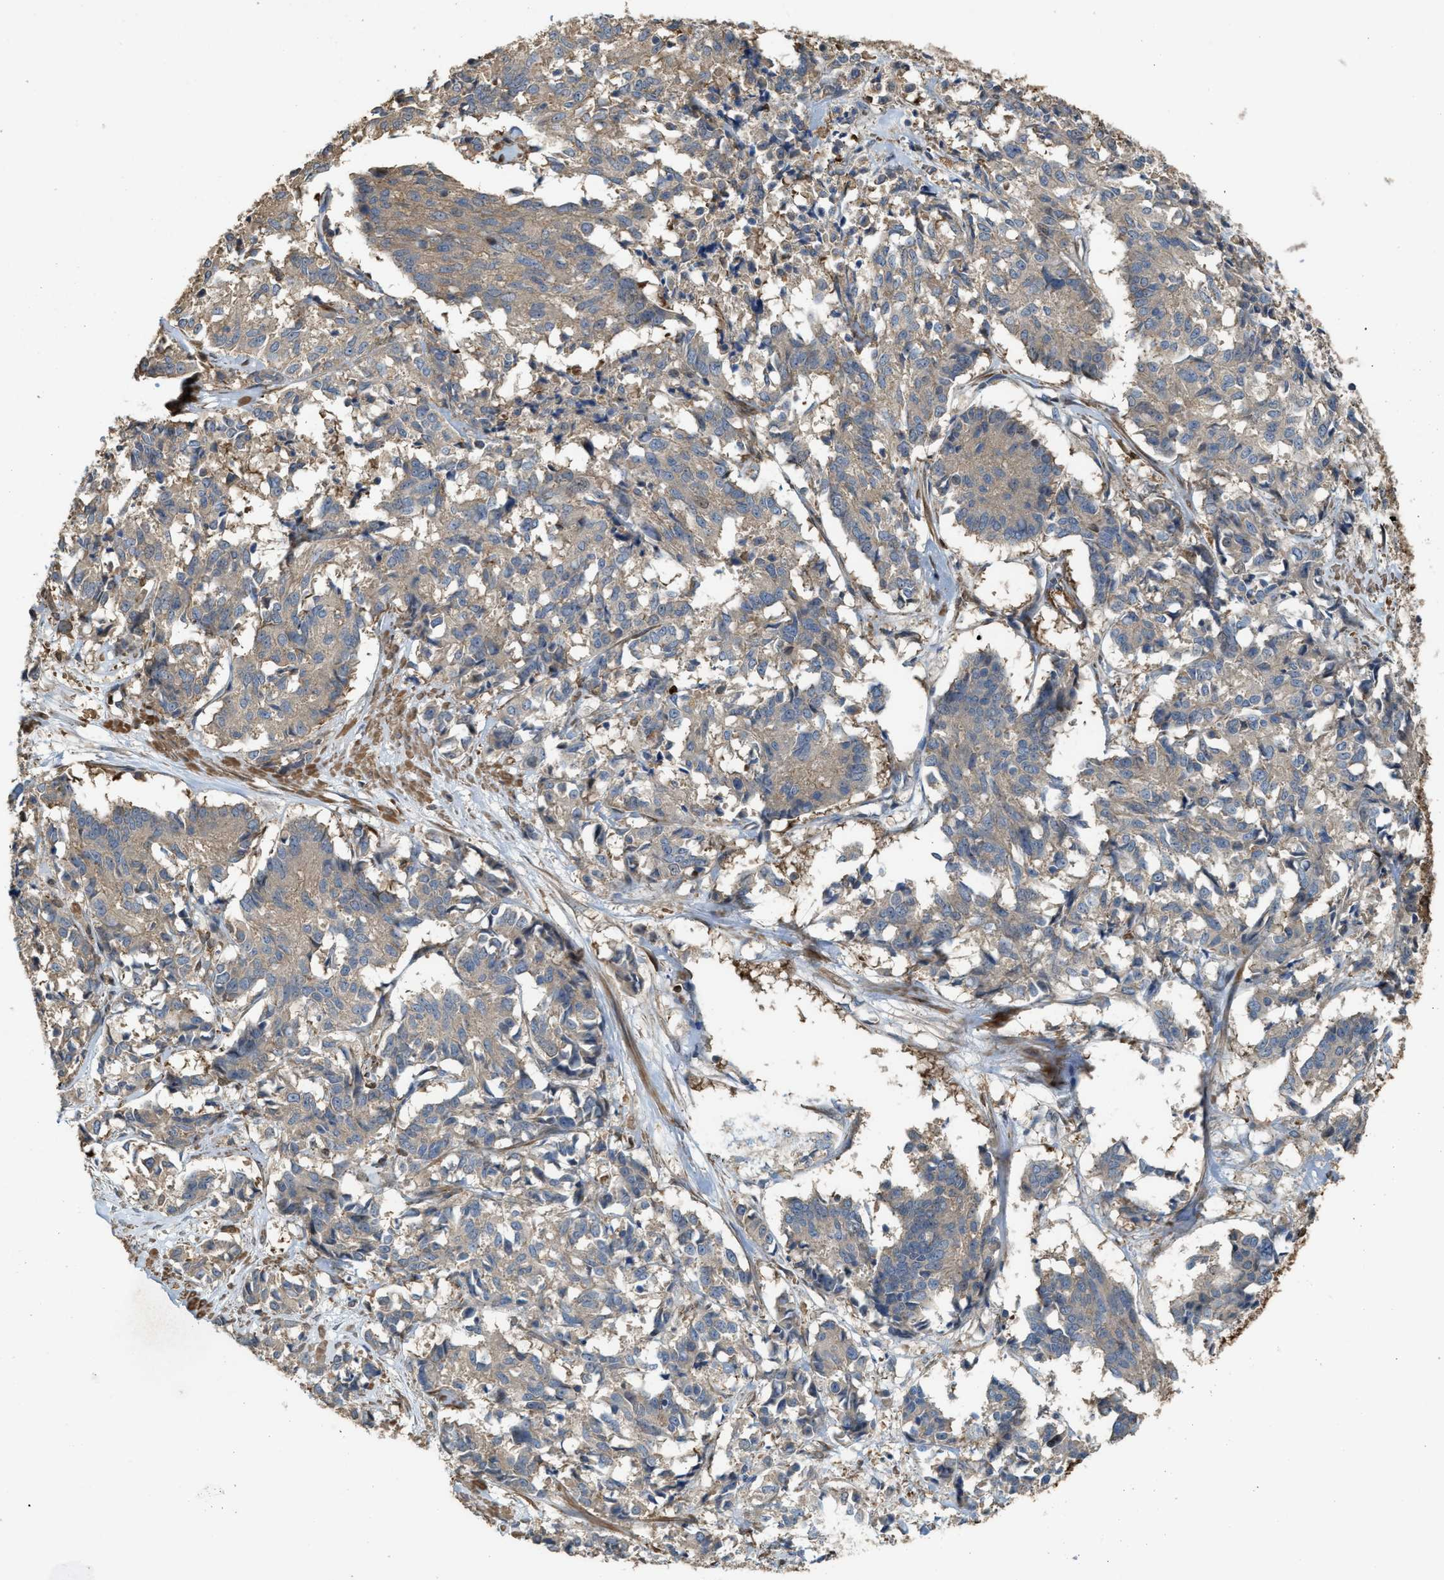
{"staining": {"intensity": "weak", "quantity": ">75%", "location": "cytoplasmic/membranous"}, "tissue": "cervical cancer", "cell_type": "Tumor cells", "image_type": "cancer", "snomed": [{"axis": "morphology", "description": "Squamous cell carcinoma, NOS"}, {"axis": "topography", "description": "Cervix"}], "caption": "IHC (DAB (3,3'-diaminobenzidine)) staining of human squamous cell carcinoma (cervical) reveals weak cytoplasmic/membranous protein expression in about >75% of tumor cells. (DAB (3,3'-diaminobenzidine) IHC with brightfield microscopy, high magnification).", "gene": "SERPINB5", "patient": {"sex": "female", "age": 35}}